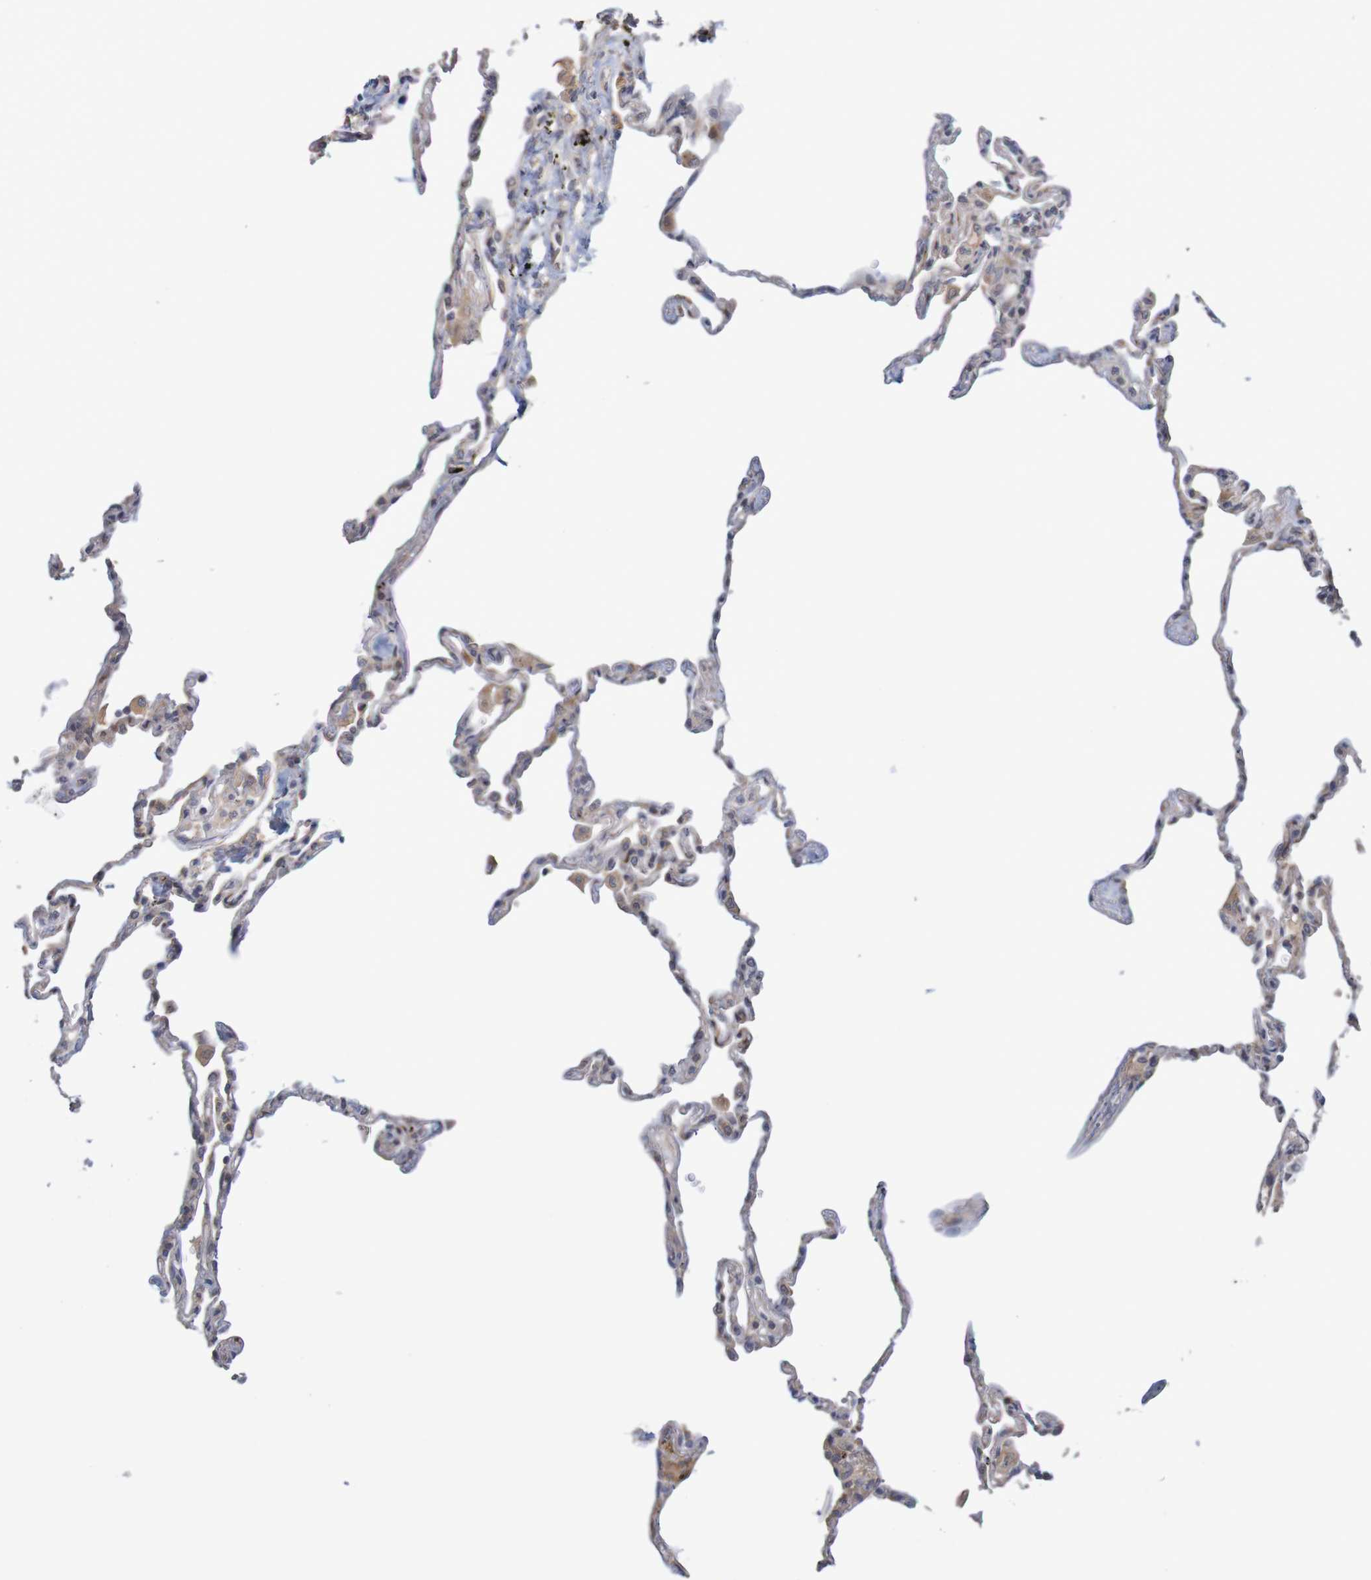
{"staining": {"intensity": "weak", "quantity": "<25%", "location": "cytoplasmic/membranous"}, "tissue": "lung", "cell_type": "Alveolar cells", "image_type": "normal", "snomed": [{"axis": "morphology", "description": "Normal tissue, NOS"}, {"axis": "topography", "description": "Lung"}], "caption": "This is an immunohistochemistry image of unremarkable lung. There is no expression in alveolar cells.", "gene": "ANKK1", "patient": {"sex": "male", "age": 59}}